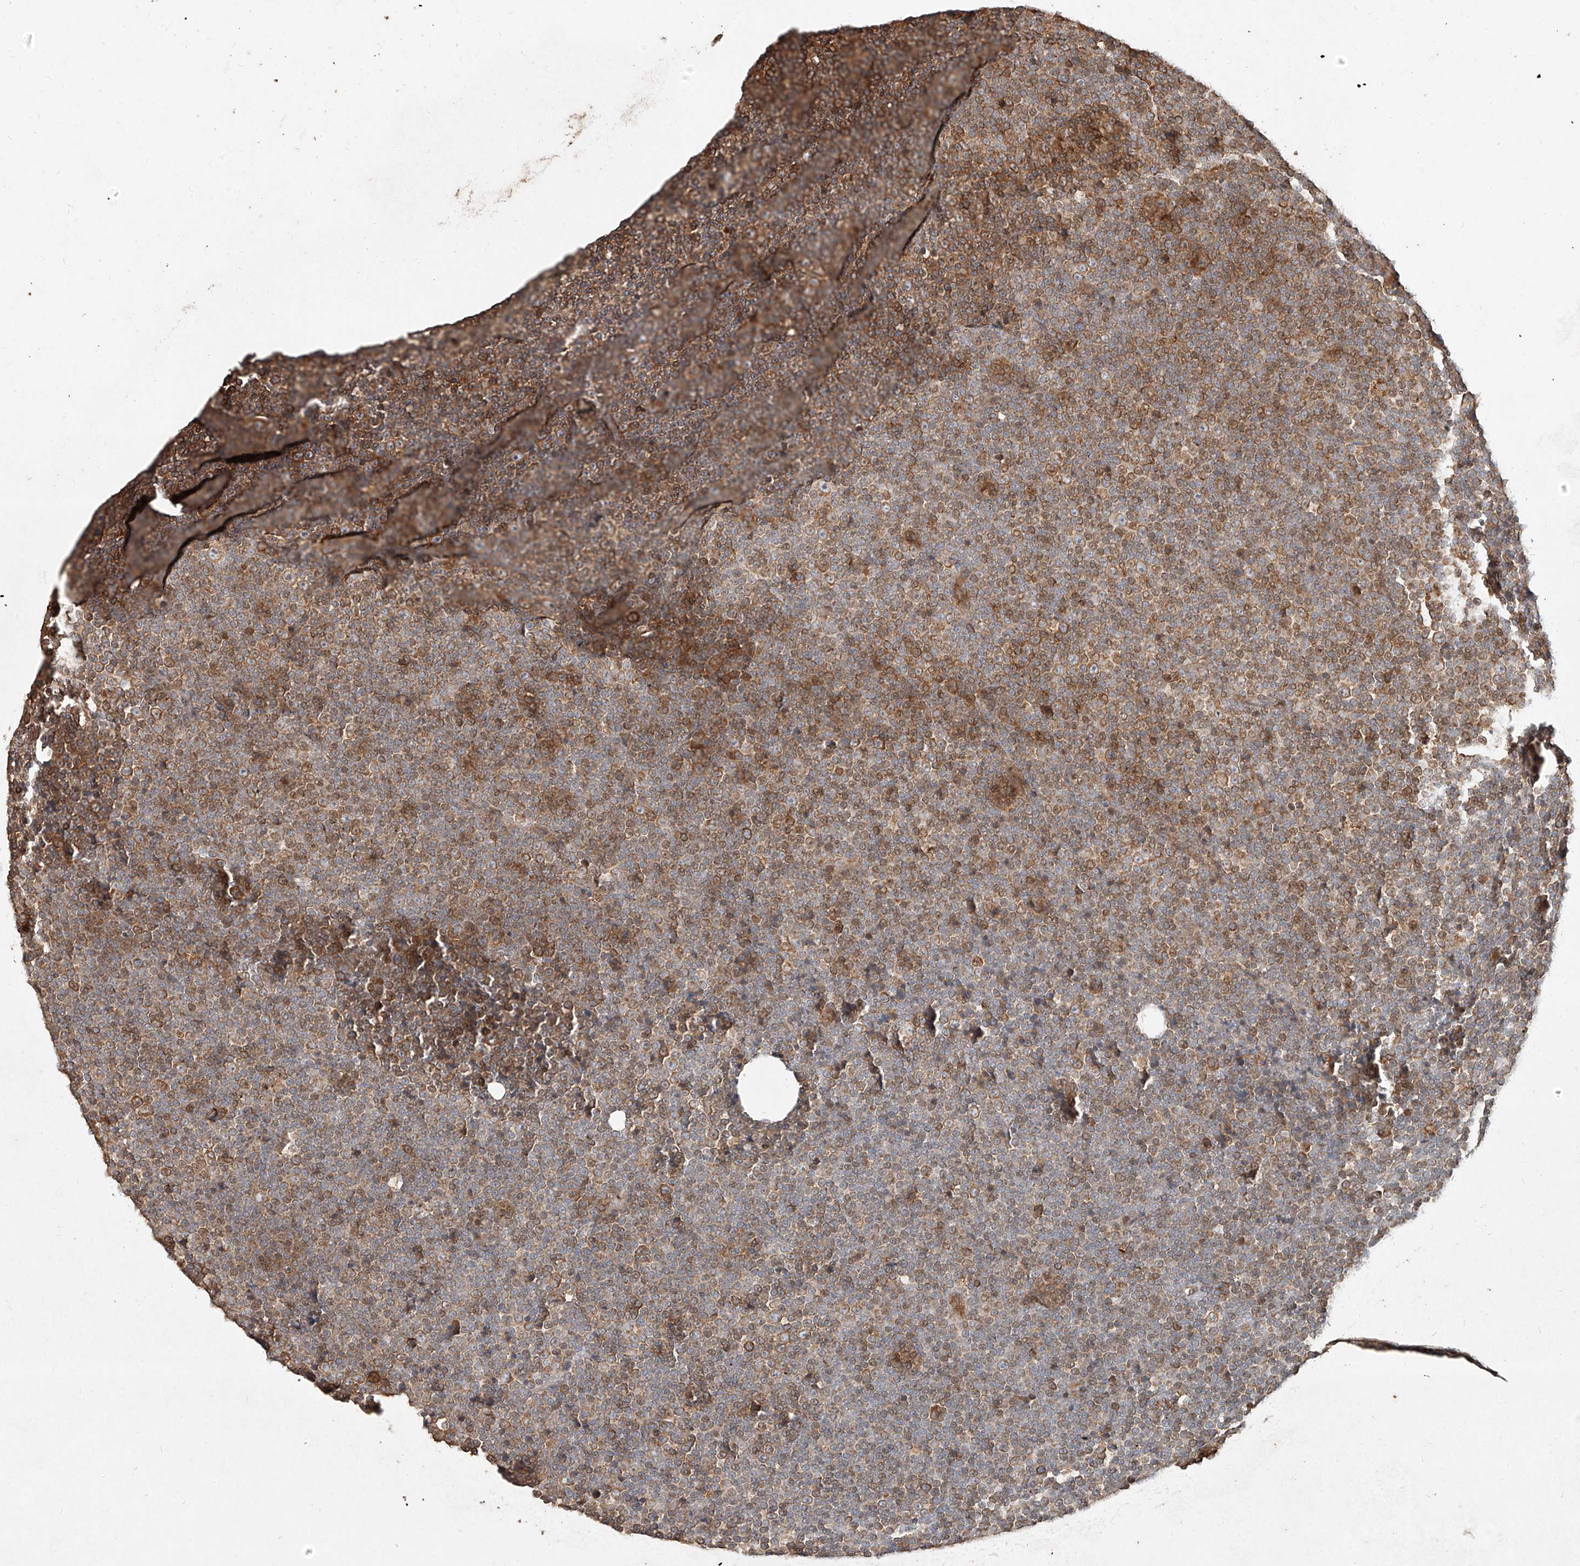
{"staining": {"intensity": "moderate", "quantity": ">75%", "location": "cytoplasmic/membranous"}, "tissue": "lymphoma", "cell_type": "Tumor cells", "image_type": "cancer", "snomed": [{"axis": "morphology", "description": "Malignant lymphoma, non-Hodgkin's type, Low grade"}, {"axis": "topography", "description": "Lymph node"}], "caption": "This image displays immunohistochemistry (IHC) staining of human malignant lymphoma, non-Hodgkin's type (low-grade), with medium moderate cytoplasmic/membranous expression in about >75% of tumor cells.", "gene": "EFNB1", "patient": {"sex": "female", "age": 67}}